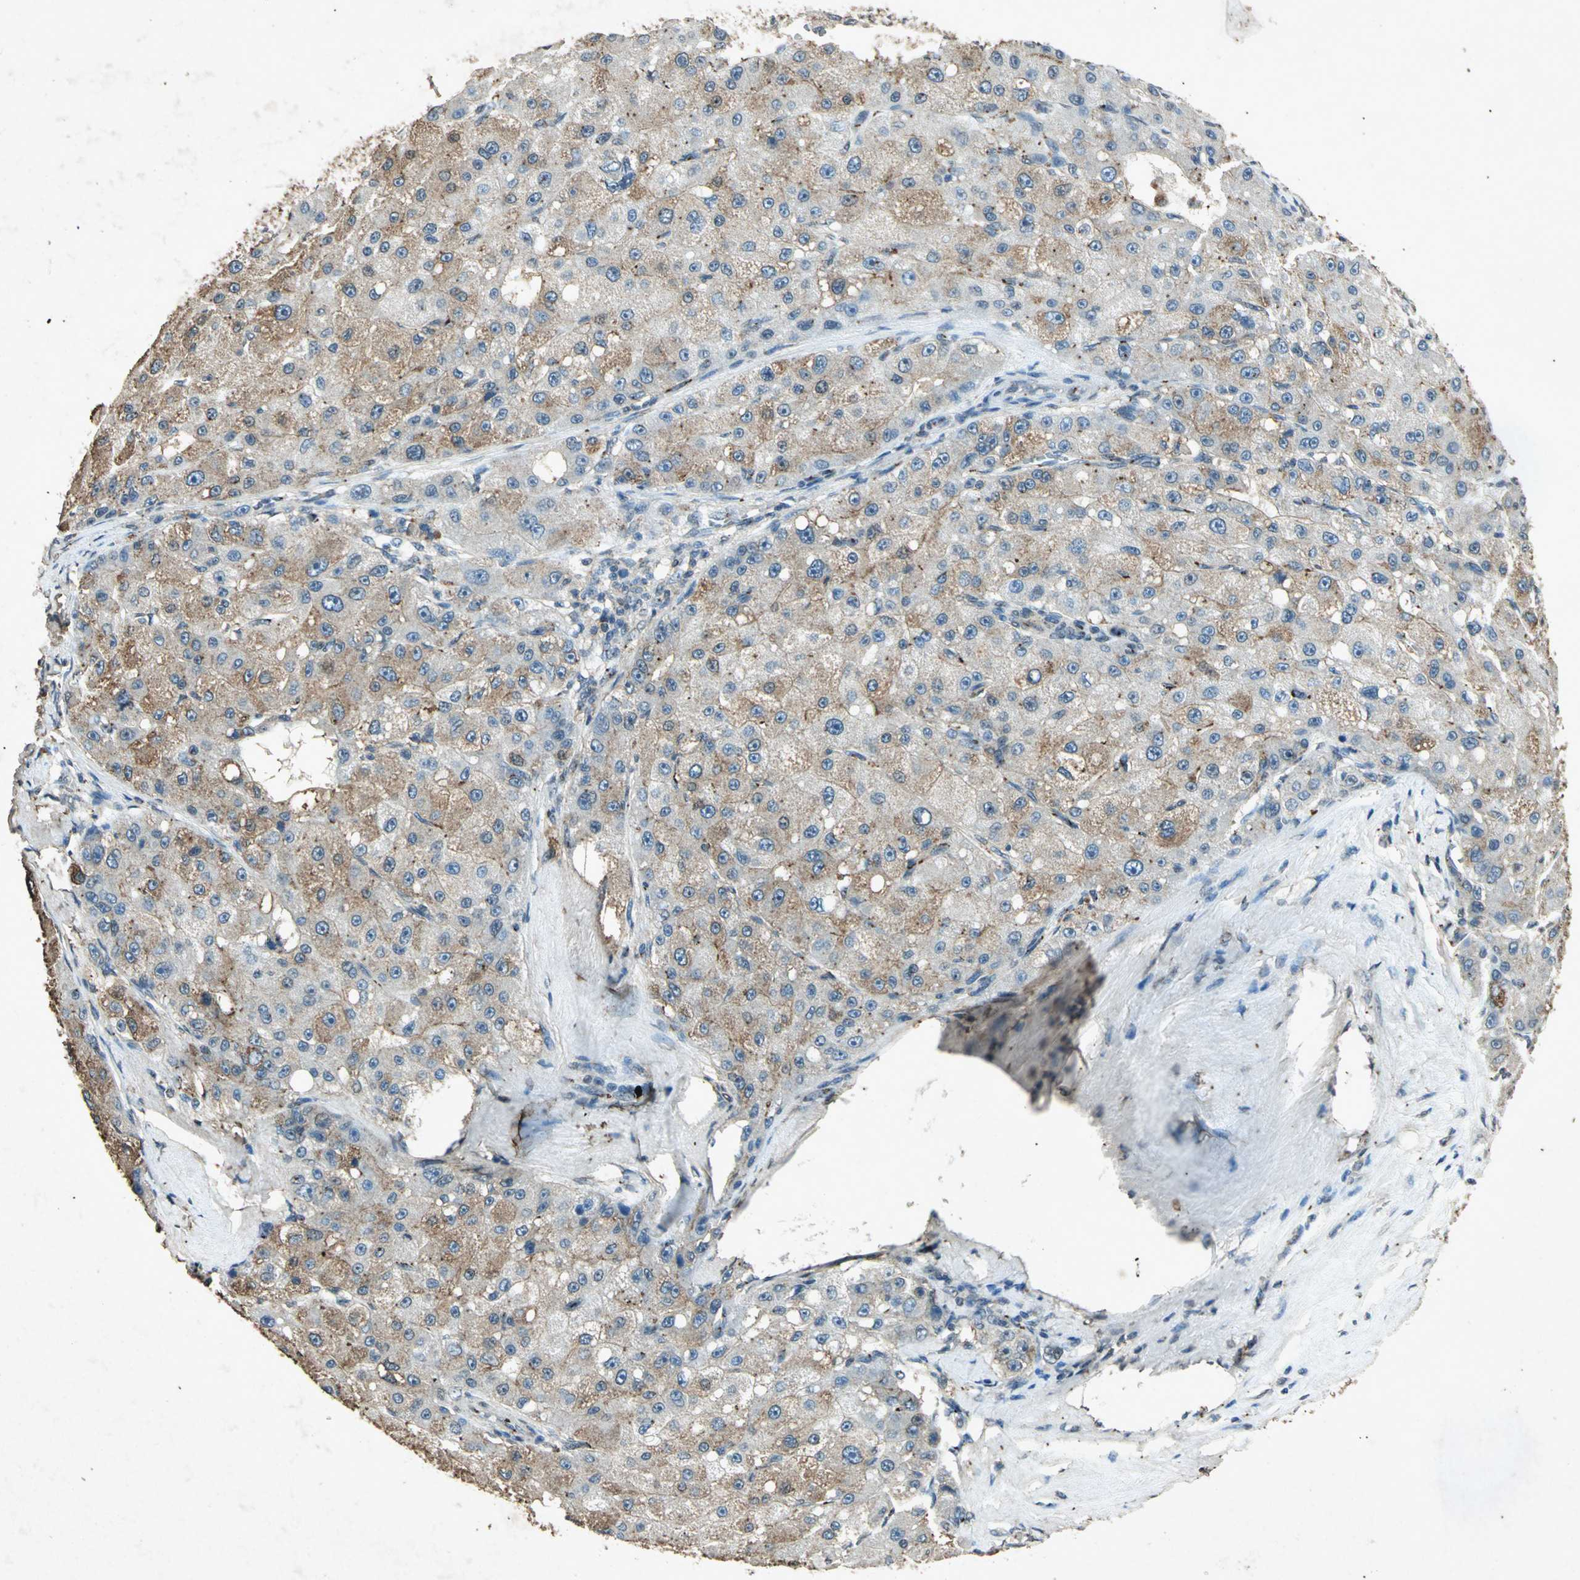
{"staining": {"intensity": "moderate", "quantity": "25%-75%", "location": "cytoplasmic/membranous"}, "tissue": "liver cancer", "cell_type": "Tumor cells", "image_type": "cancer", "snomed": [{"axis": "morphology", "description": "Carcinoma, Hepatocellular, NOS"}, {"axis": "topography", "description": "Liver"}], "caption": "Tumor cells exhibit medium levels of moderate cytoplasmic/membranous staining in about 25%-75% of cells in liver cancer (hepatocellular carcinoma).", "gene": "PSEN1", "patient": {"sex": "male", "age": 80}}